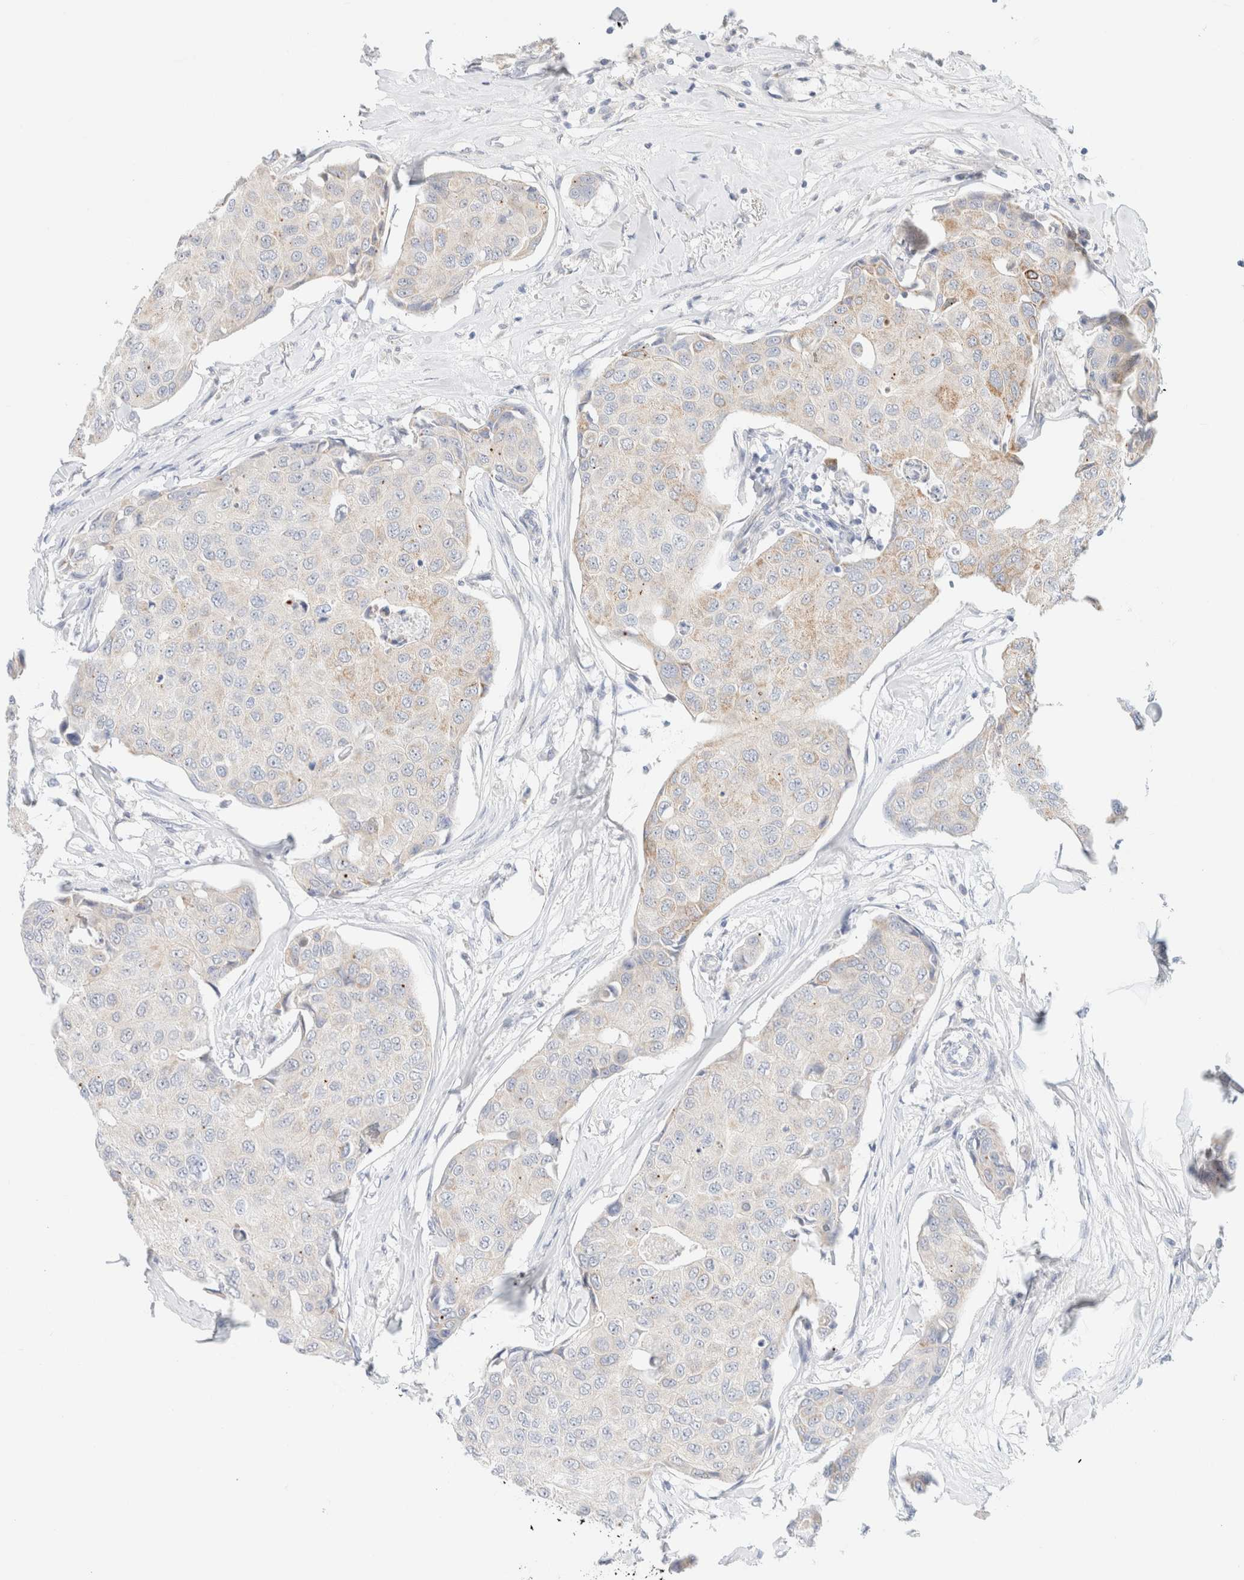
{"staining": {"intensity": "negative", "quantity": "none", "location": "none"}, "tissue": "breast cancer", "cell_type": "Tumor cells", "image_type": "cancer", "snomed": [{"axis": "morphology", "description": "Duct carcinoma"}, {"axis": "topography", "description": "Breast"}], "caption": "Immunohistochemistry of infiltrating ductal carcinoma (breast) shows no staining in tumor cells. (Brightfield microscopy of DAB (3,3'-diaminobenzidine) IHC at high magnification).", "gene": "UNC13B", "patient": {"sex": "female", "age": 80}}